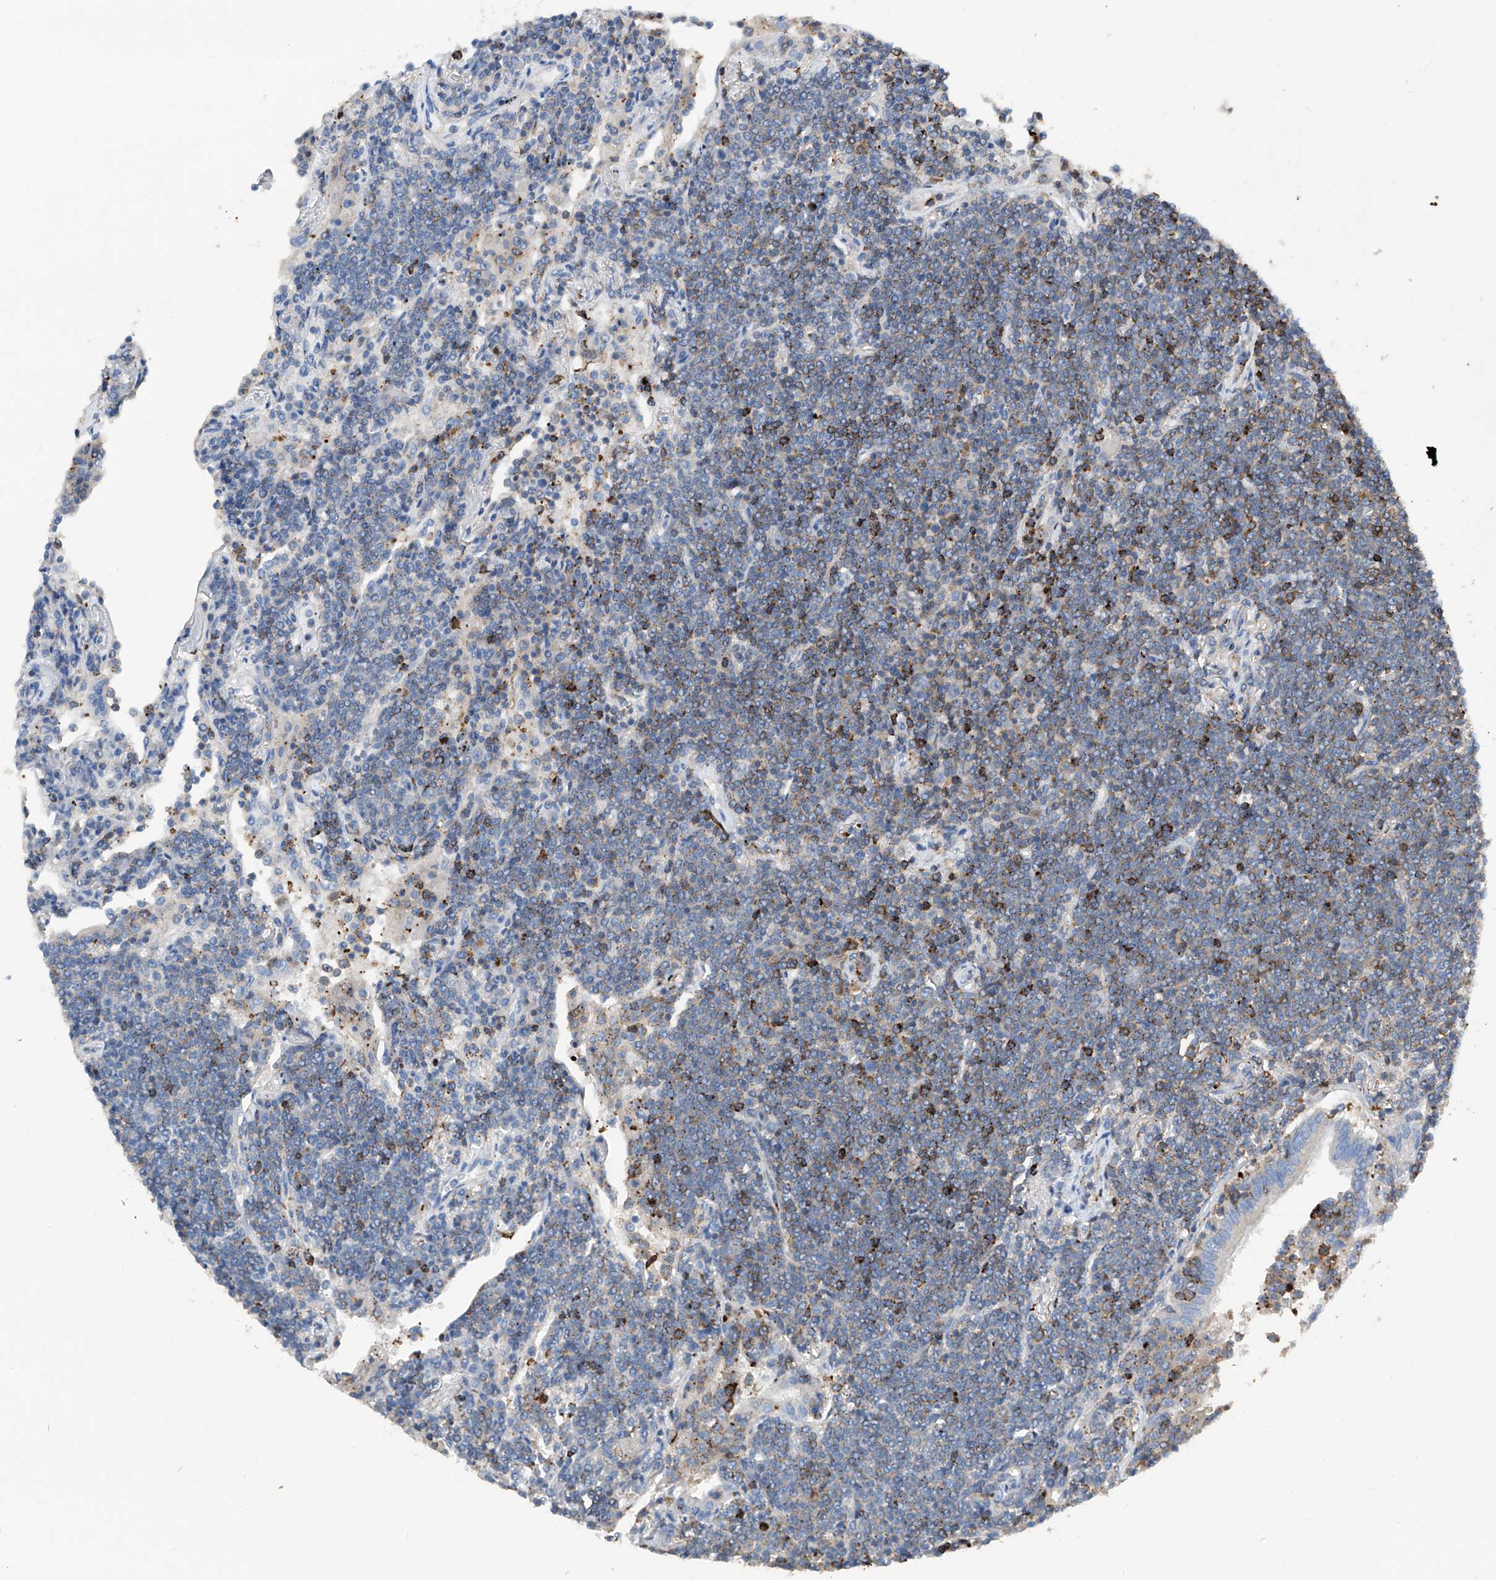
{"staining": {"intensity": "negative", "quantity": "none", "location": "none"}, "tissue": "lymphoma", "cell_type": "Tumor cells", "image_type": "cancer", "snomed": [{"axis": "morphology", "description": "Malignant lymphoma, non-Hodgkin's type, Low grade"}, {"axis": "topography", "description": "Lung"}], "caption": "Micrograph shows no protein staining in tumor cells of lymphoma tissue. The staining was performed using DAB (3,3'-diaminobenzidine) to visualize the protein expression in brown, while the nuclei were stained in blue with hematoxylin (Magnification: 20x).", "gene": "ZNF484", "patient": {"sex": "female", "age": 71}}